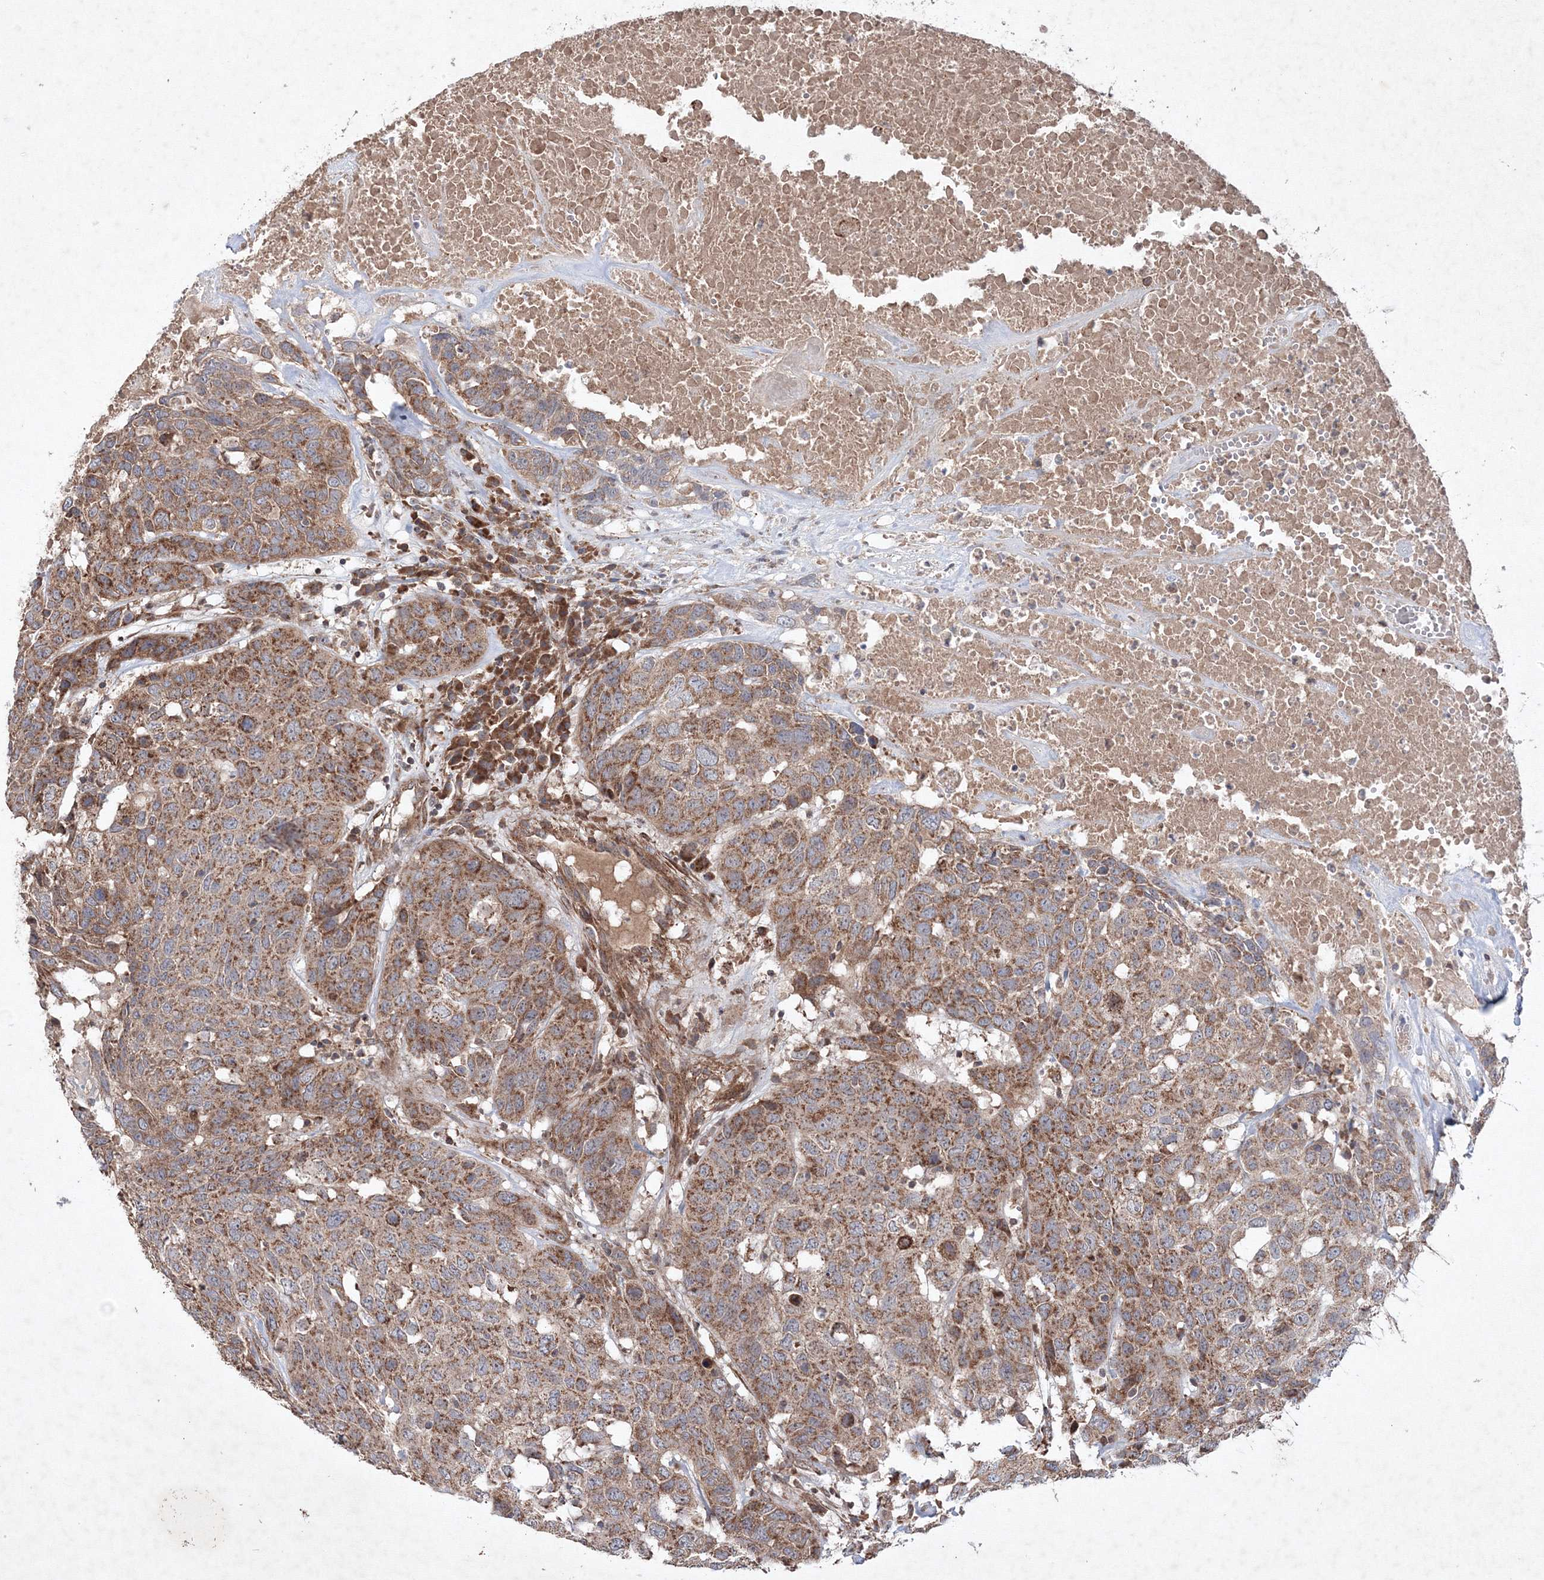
{"staining": {"intensity": "moderate", "quantity": ">75%", "location": "cytoplasmic/membranous"}, "tissue": "head and neck cancer", "cell_type": "Tumor cells", "image_type": "cancer", "snomed": [{"axis": "morphology", "description": "Squamous cell carcinoma, NOS"}, {"axis": "topography", "description": "Head-Neck"}], "caption": "Immunohistochemical staining of human head and neck cancer reveals medium levels of moderate cytoplasmic/membranous staining in approximately >75% of tumor cells.", "gene": "NOA1", "patient": {"sex": "male", "age": 66}}